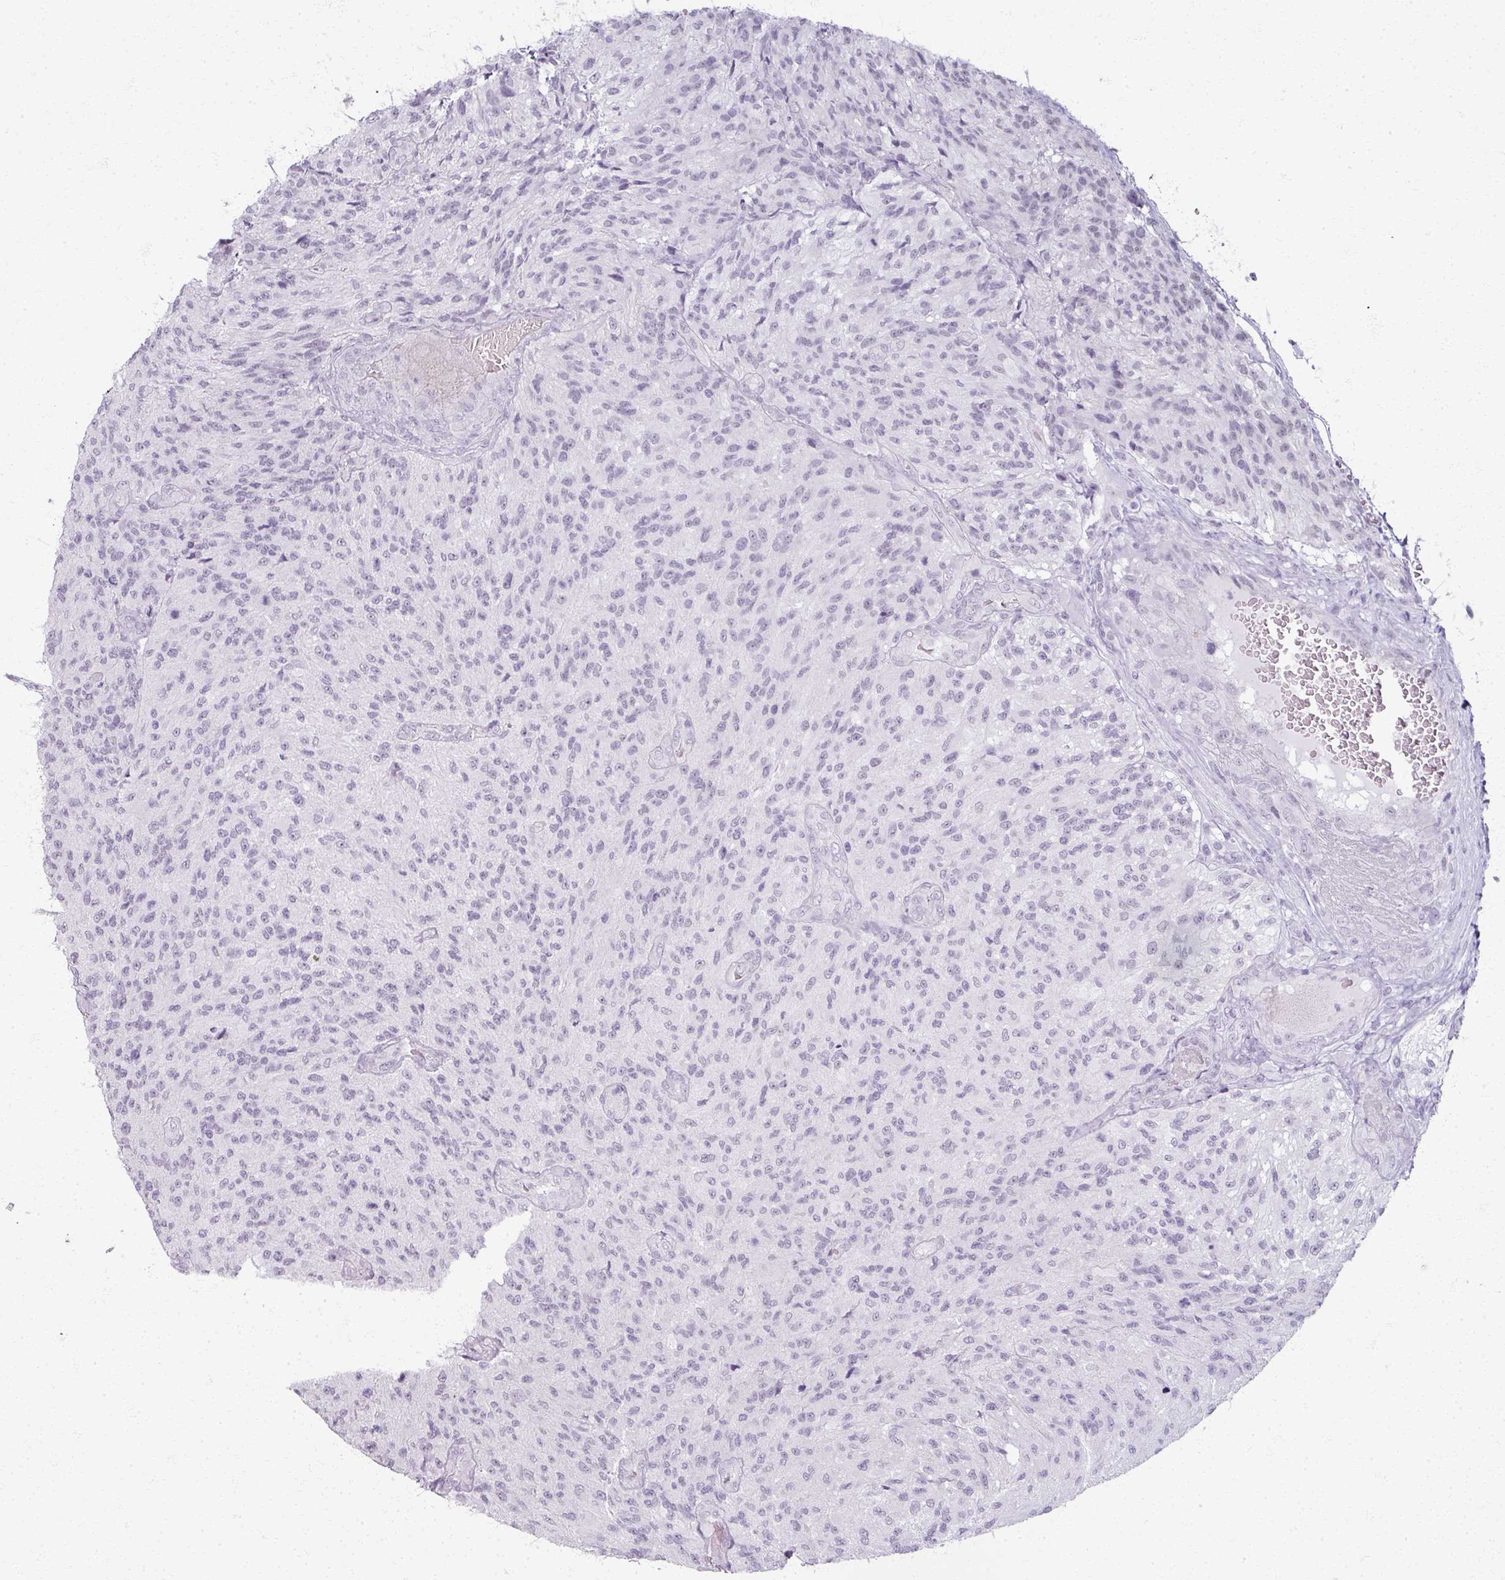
{"staining": {"intensity": "negative", "quantity": "none", "location": "none"}, "tissue": "glioma", "cell_type": "Tumor cells", "image_type": "cancer", "snomed": [{"axis": "morphology", "description": "Normal tissue, NOS"}, {"axis": "morphology", "description": "Glioma, malignant, High grade"}, {"axis": "topography", "description": "Cerebral cortex"}], "caption": "Micrograph shows no protein positivity in tumor cells of glioma tissue.", "gene": "RFPL2", "patient": {"sex": "male", "age": 56}}